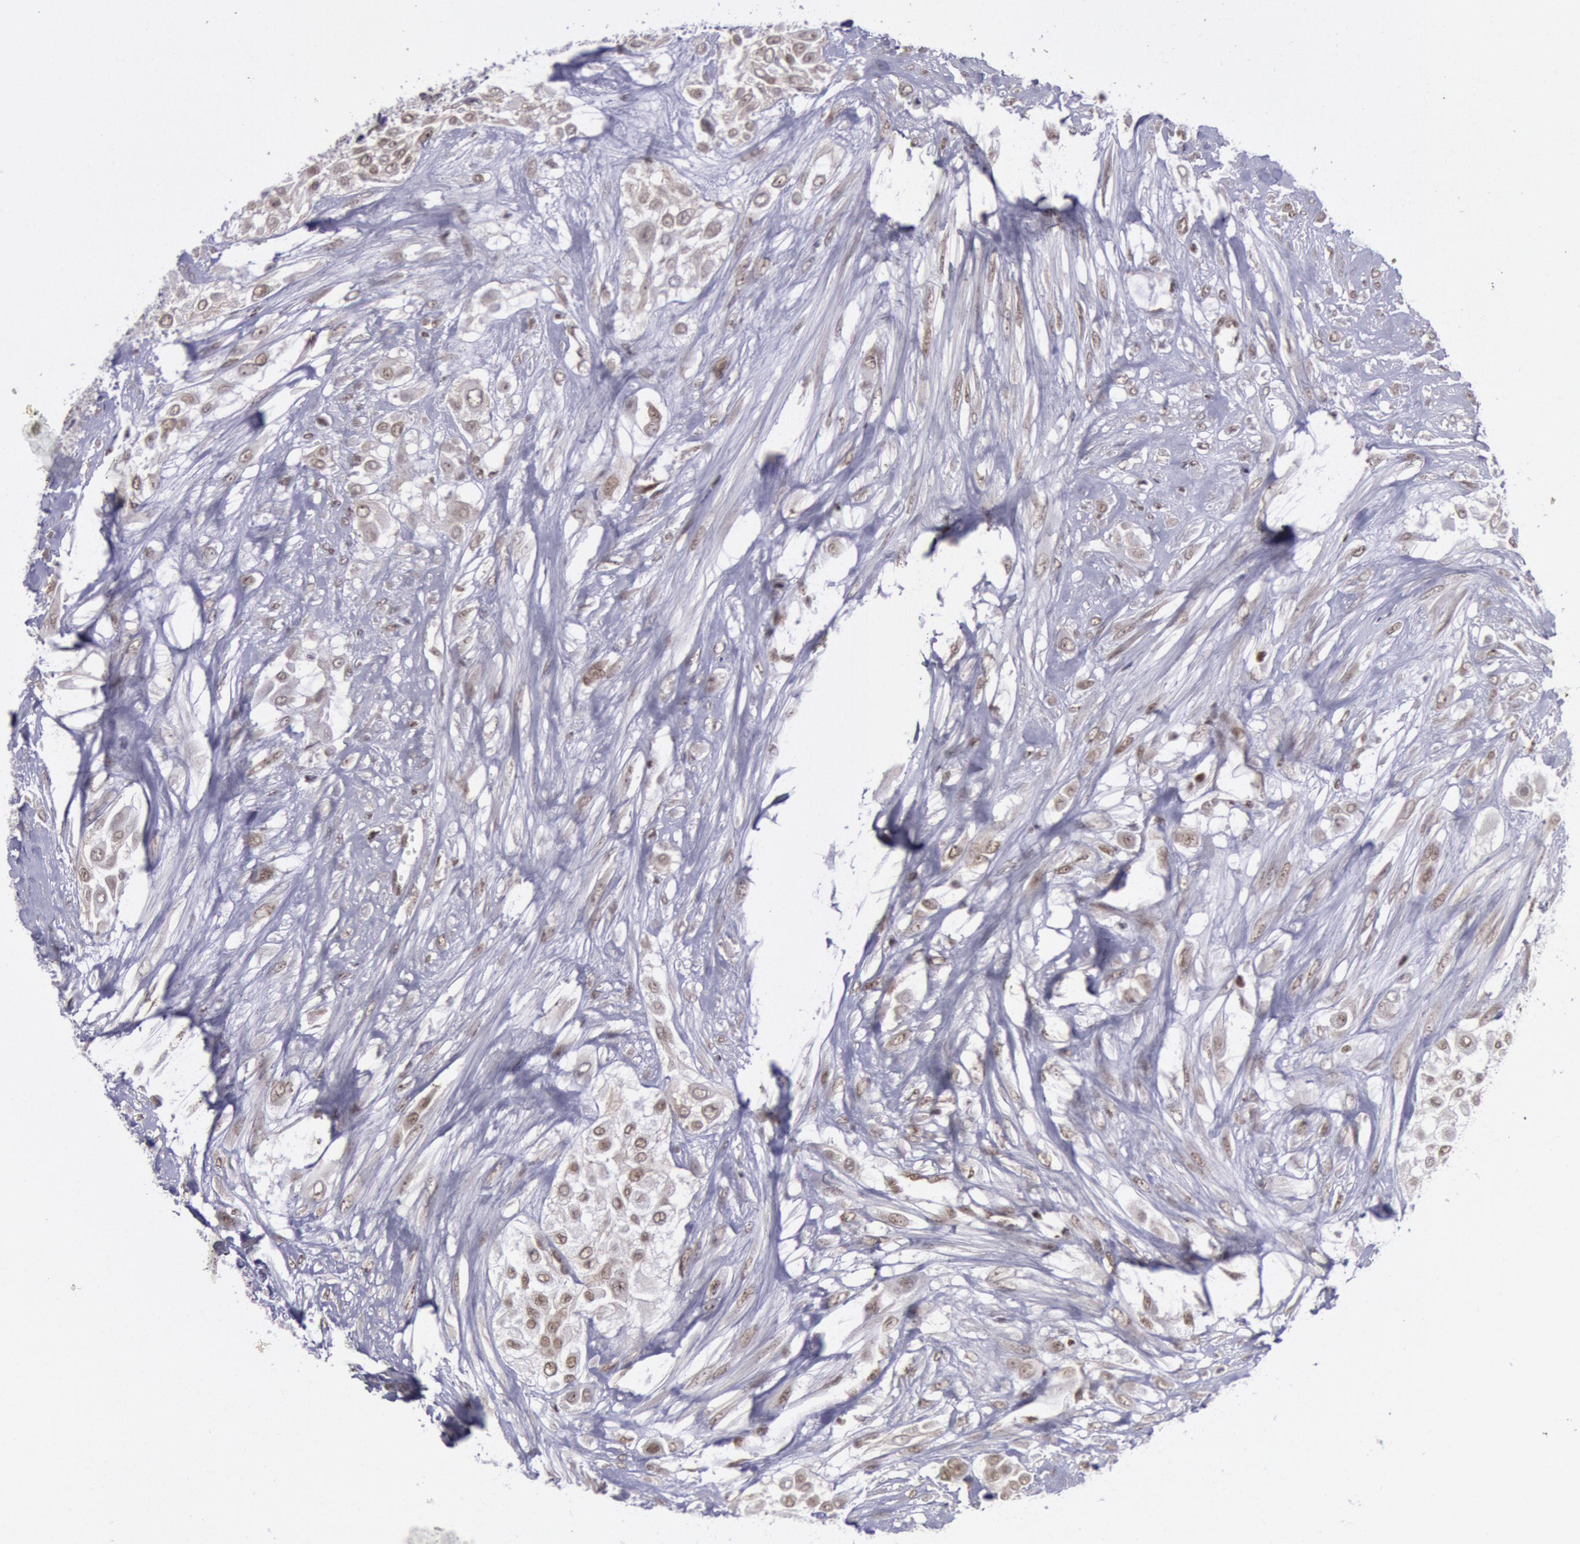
{"staining": {"intensity": "moderate", "quantity": ">75%", "location": "nuclear"}, "tissue": "urothelial cancer", "cell_type": "Tumor cells", "image_type": "cancer", "snomed": [{"axis": "morphology", "description": "Urothelial carcinoma, High grade"}, {"axis": "topography", "description": "Urinary bladder"}], "caption": "Protein analysis of urothelial cancer tissue shows moderate nuclear expression in about >75% of tumor cells.", "gene": "NKAP", "patient": {"sex": "male", "age": 57}}